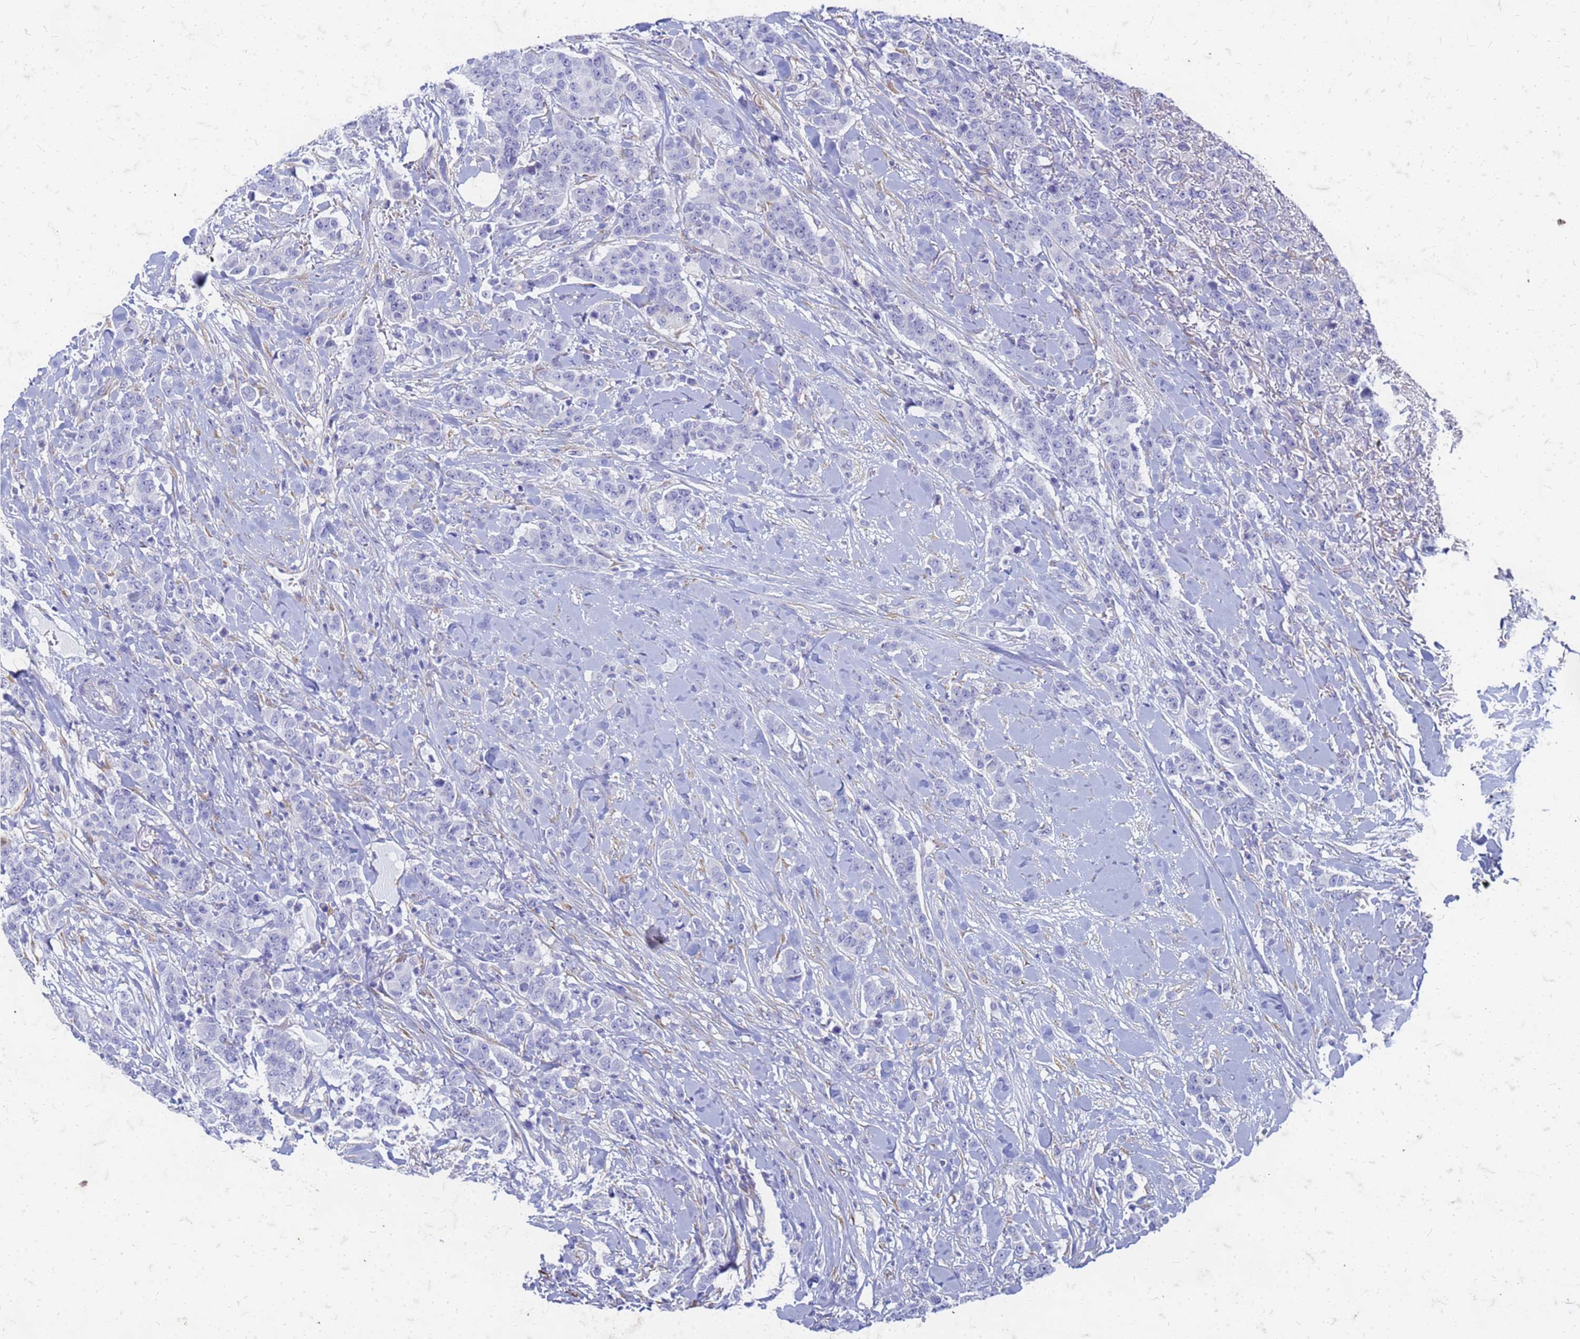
{"staining": {"intensity": "negative", "quantity": "none", "location": "none"}, "tissue": "breast cancer", "cell_type": "Tumor cells", "image_type": "cancer", "snomed": [{"axis": "morphology", "description": "Duct carcinoma"}, {"axis": "topography", "description": "Breast"}], "caption": "DAB (3,3'-diaminobenzidine) immunohistochemical staining of human breast cancer (invasive ductal carcinoma) shows no significant expression in tumor cells.", "gene": "TRIM64B", "patient": {"sex": "female", "age": 40}}